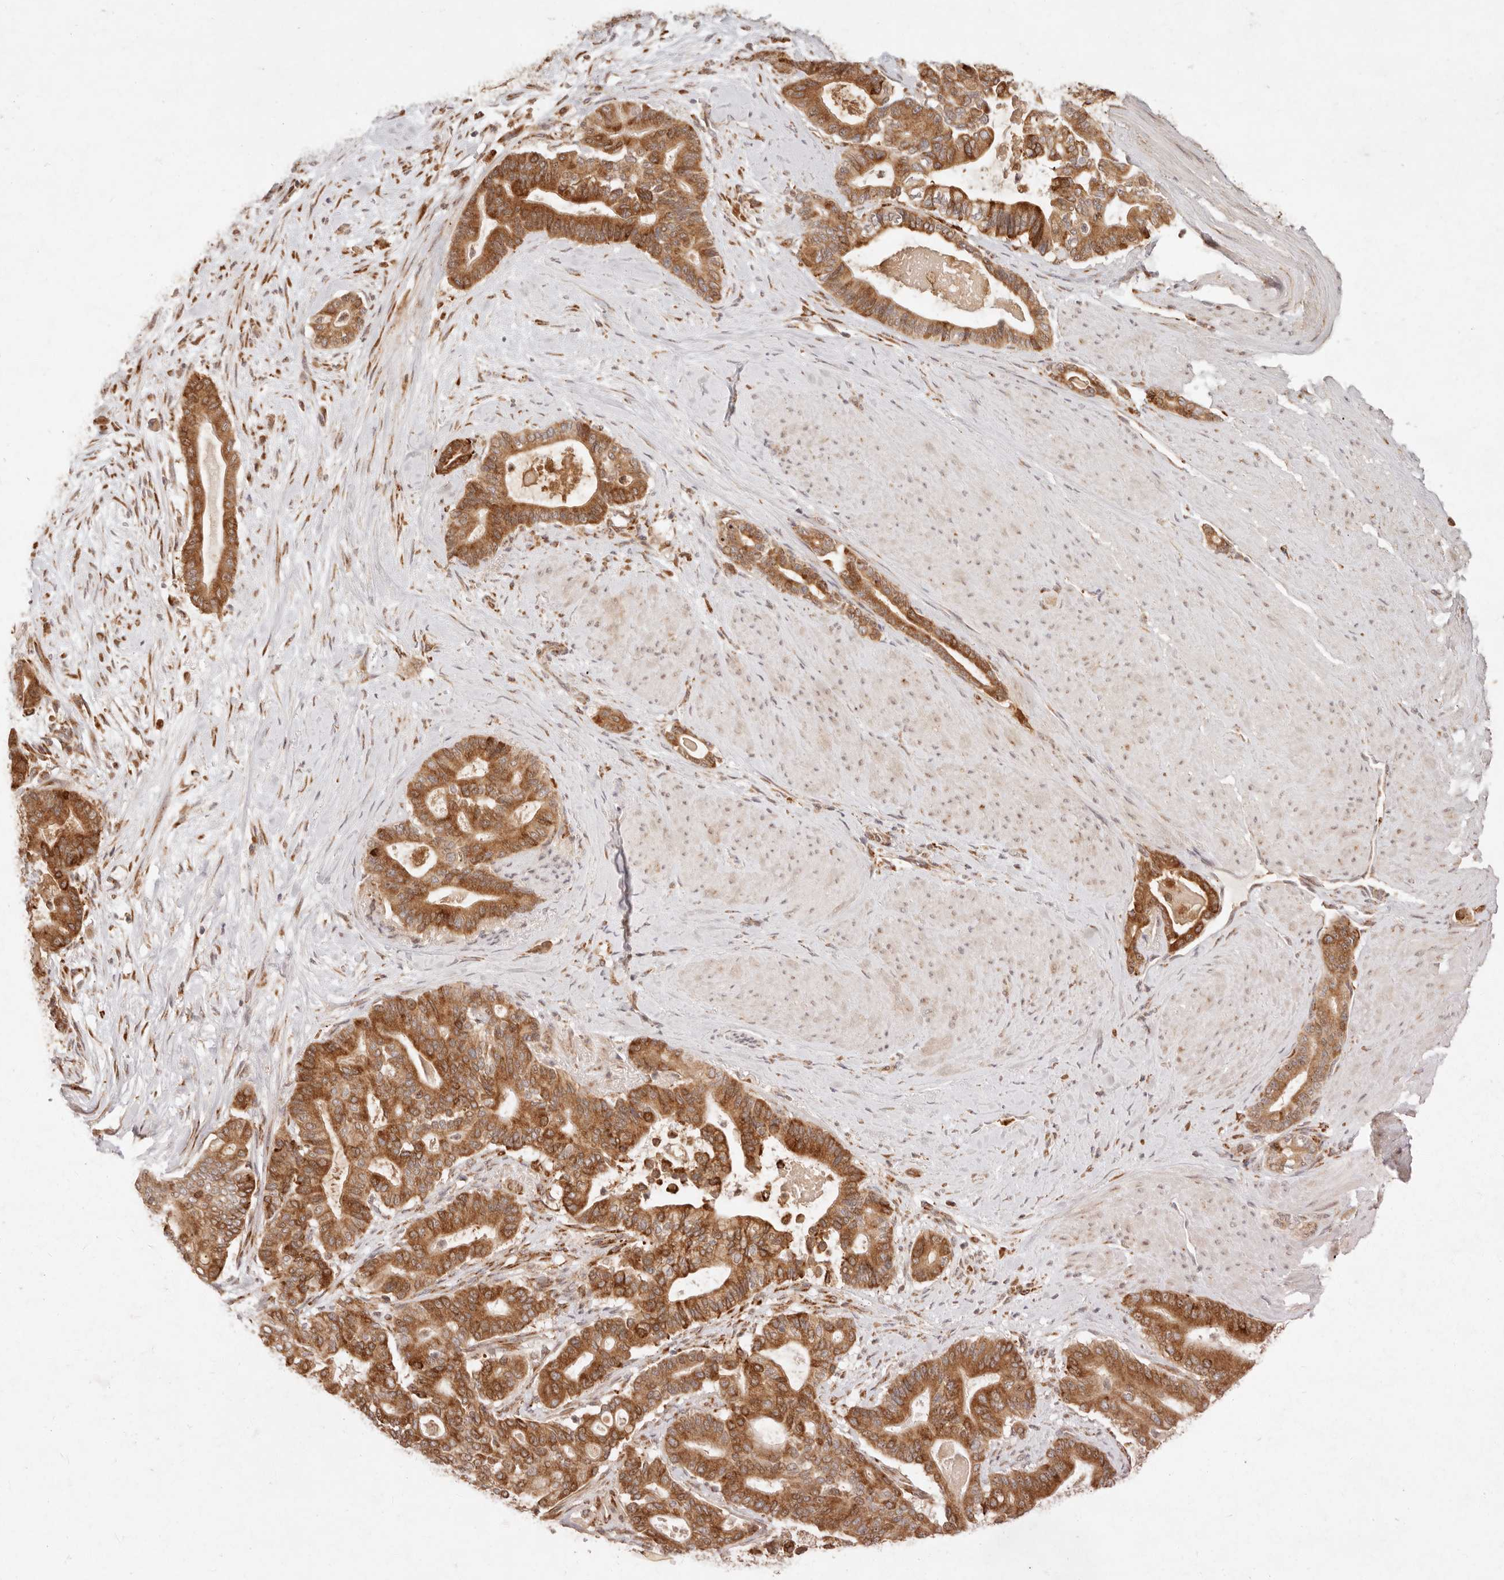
{"staining": {"intensity": "strong", "quantity": ">75%", "location": "cytoplasmic/membranous"}, "tissue": "pancreatic cancer", "cell_type": "Tumor cells", "image_type": "cancer", "snomed": [{"axis": "morphology", "description": "Adenocarcinoma, NOS"}, {"axis": "topography", "description": "Pancreas"}], "caption": "Approximately >75% of tumor cells in human pancreatic cancer (adenocarcinoma) reveal strong cytoplasmic/membranous protein expression as visualized by brown immunohistochemical staining.", "gene": "C1orf127", "patient": {"sex": "male", "age": 63}}